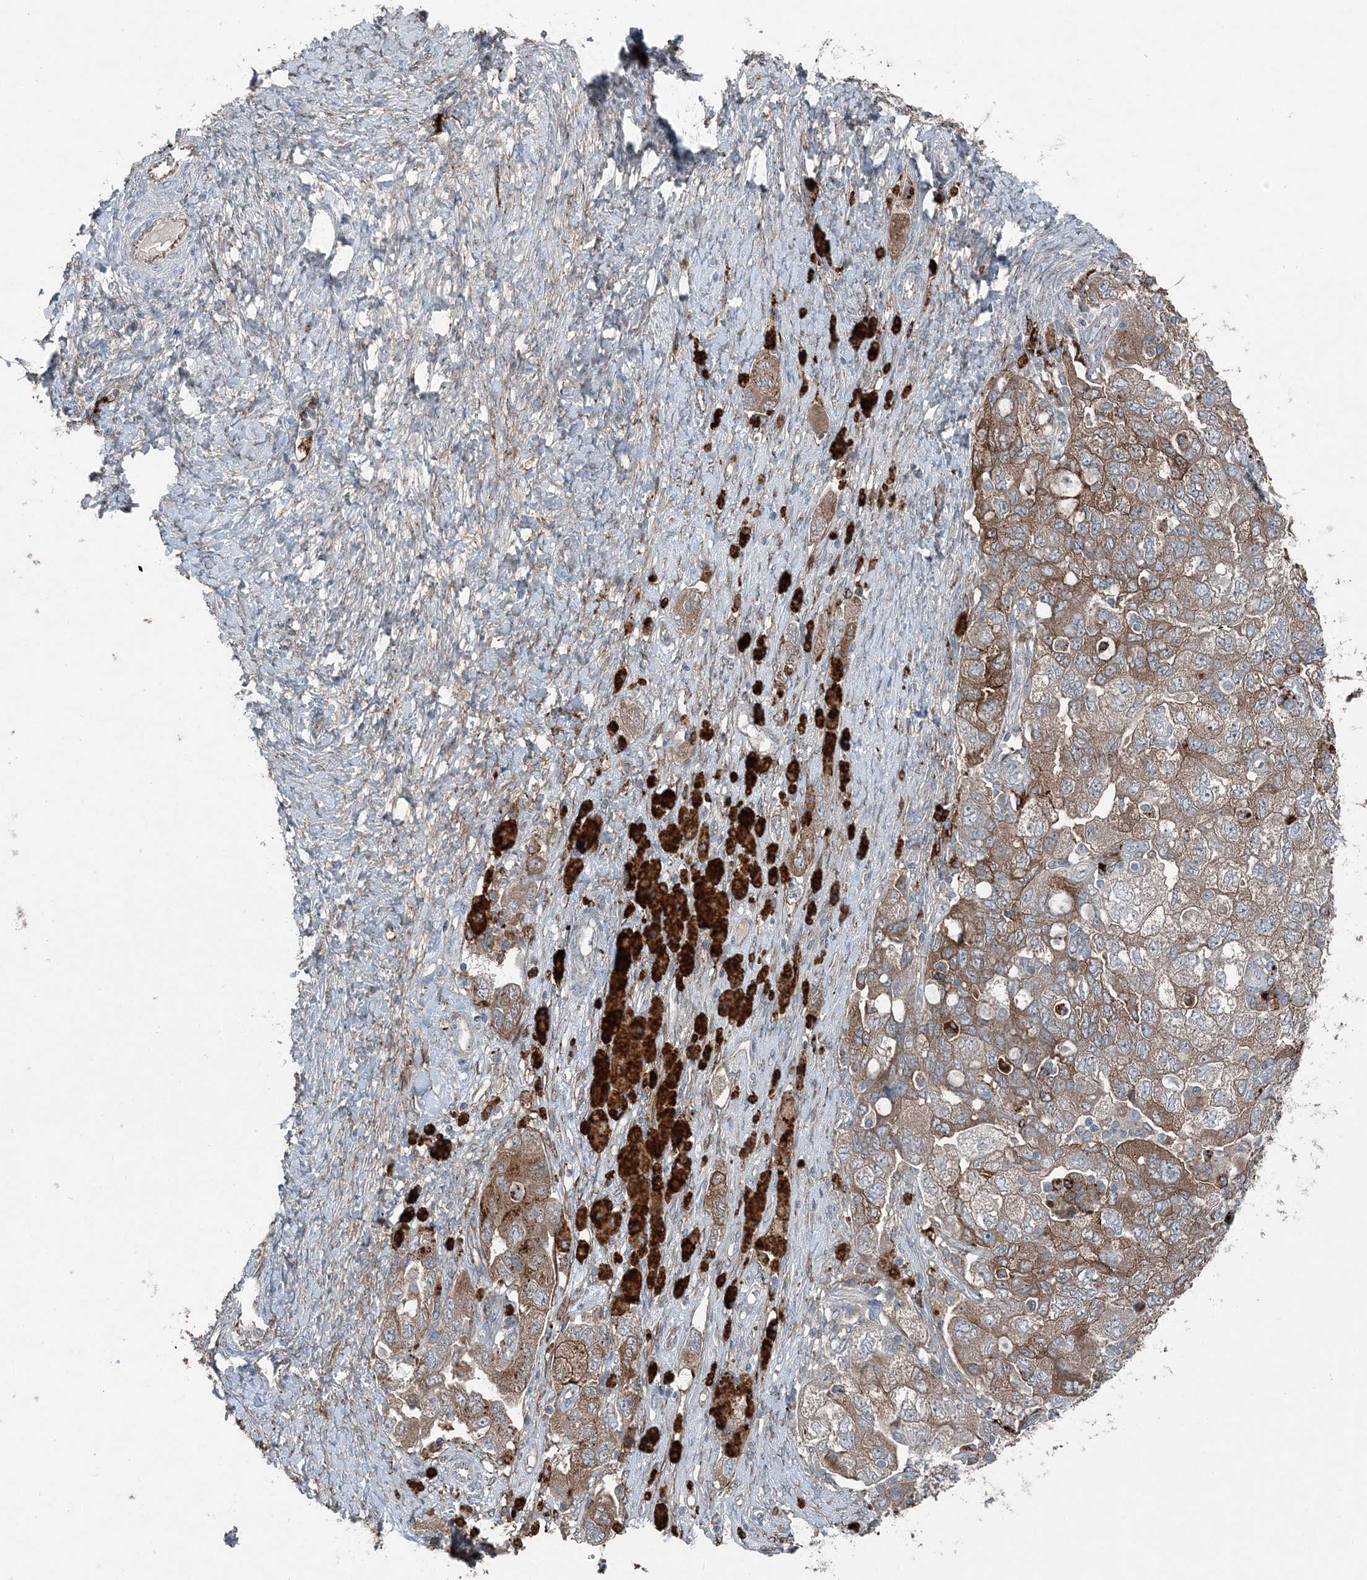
{"staining": {"intensity": "moderate", "quantity": ">75%", "location": "cytoplasmic/membranous"}, "tissue": "ovarian cancer", "cell_type": "Tumor cells", "image_type": "cancer", "snomed": [{"axis": "morphology", "description": "Carcinoma, NOS"}, {"axis": "morphology", "description": "Cystadenocarcinoma, serous, NOS"}, {"axis": "topography", "description": "Ovary"}], "caption": "High-magnification brightfield microscopy of serous cystadenocarcinoma (ovarian) stained with DAB (brown) and counterstained with hematoxylin (blue). tumor cells exhibit moderate cytoplasmic/membranous expression is appreciated in about>75% of cells. Using DAB (brown) and hematoxylin (blue) stains, captured at high magnification using brightfield microscopy.", "gene": "KY", "patient": {"sex": "female", "age": 69}}